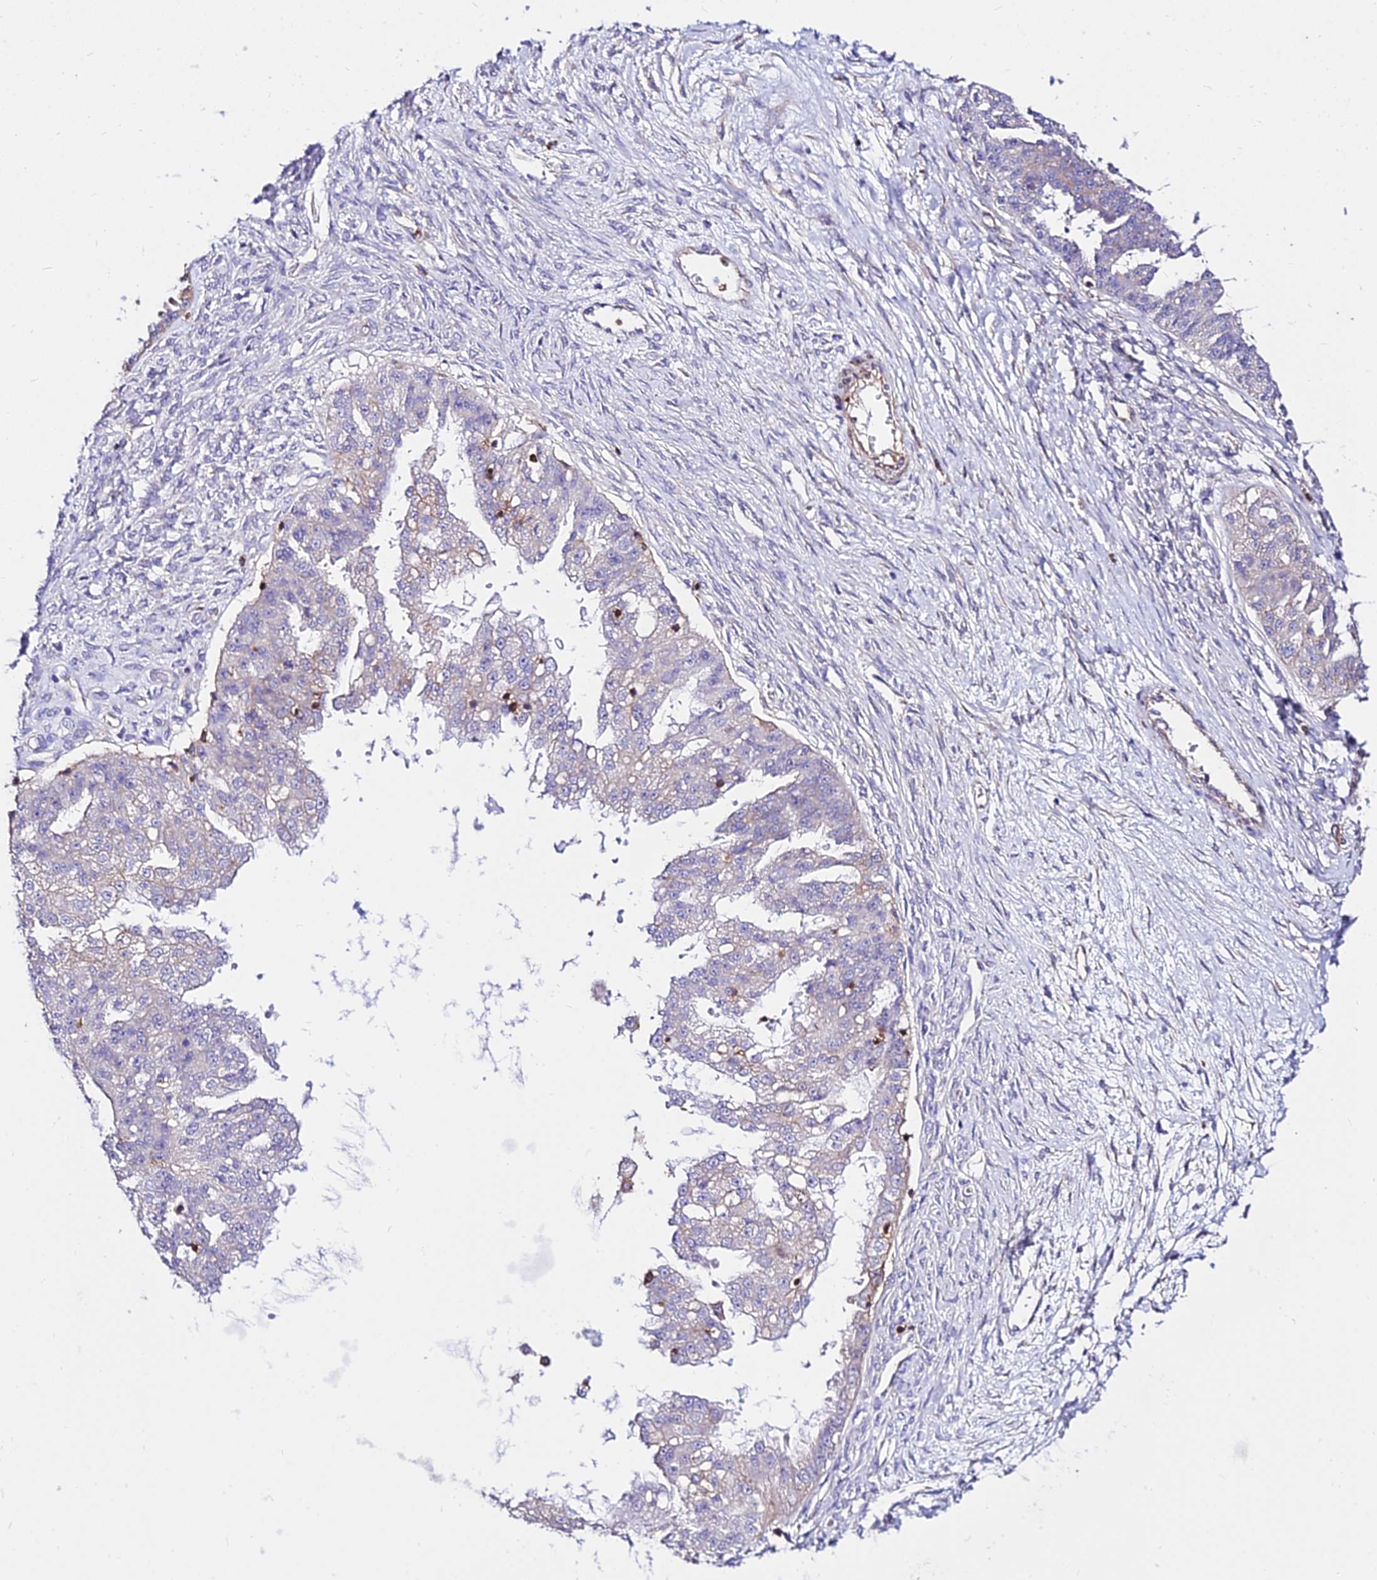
{"staining": {"intensity": "negative", "quantity": "none", "location": "none"}, "tissue": "ovarian cancer", "cell_type": "Tumor cells", "image_type": "cancer", "snomed": [{"axis": "morphology", "description": "Cystadenocarcinoma, serous, NOS"}, {"axis": "topography", "description": "Ovary"}], "caption": "A high-resolution image shows immunohistochemistry staining of serous cystadenocarcinoma (ovarian), which reveals no significant expression in tumor cells. Nuclei are stained in blue.", "gene": "CSRP1", "patient": {"sex": "female", "age": 58}}